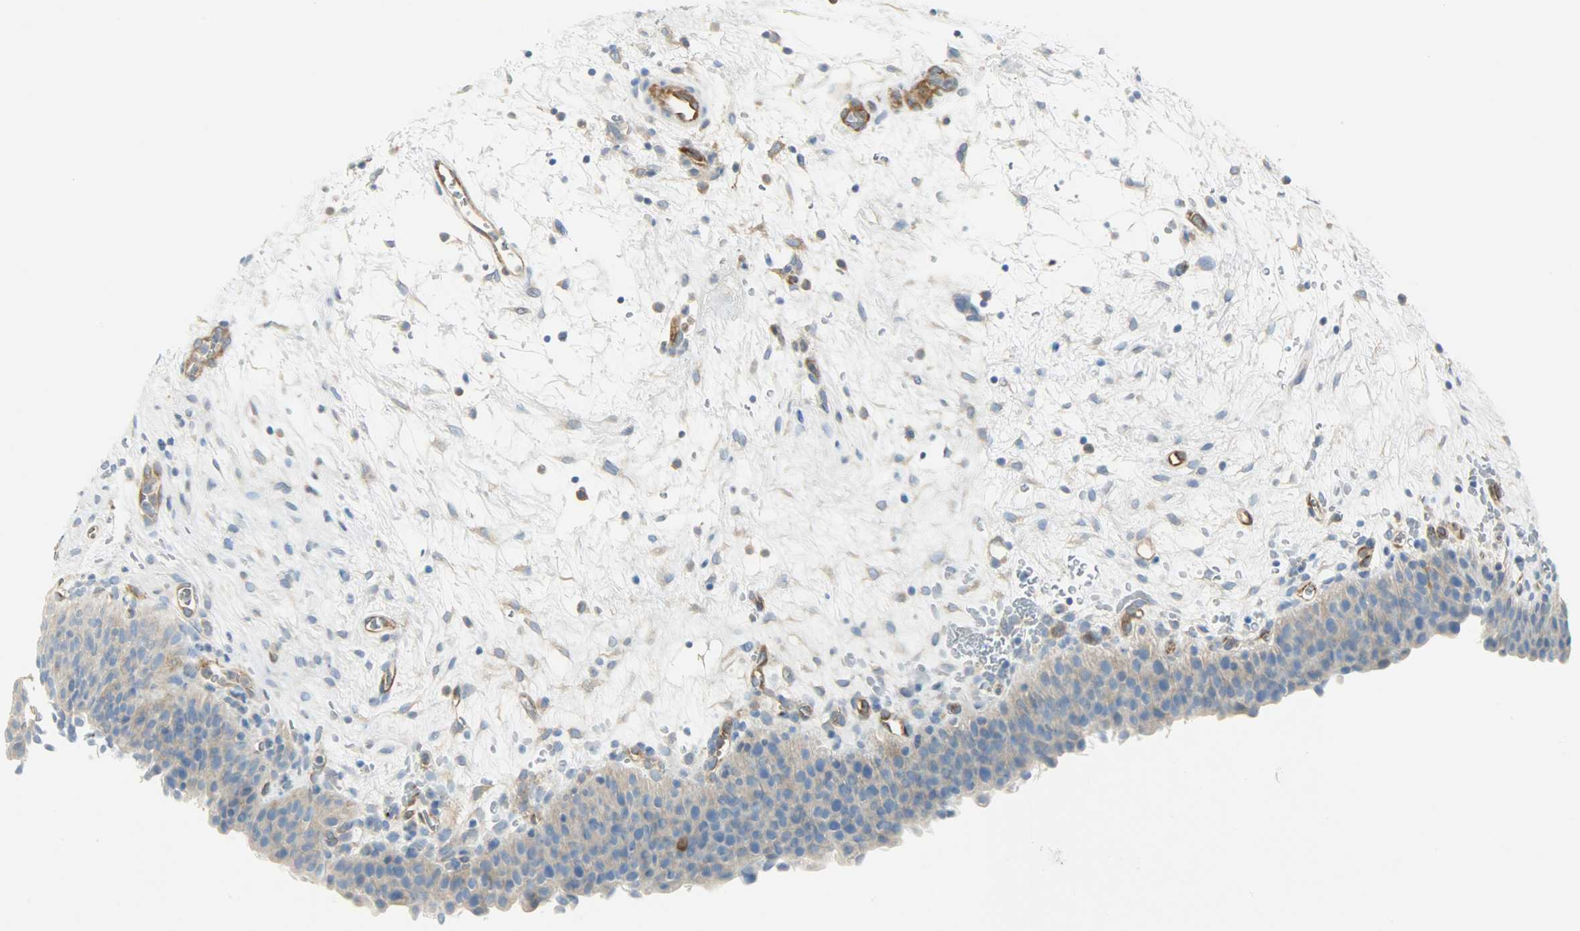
{"staining": {"intensity": "moderate", "quantity": ">75%", "location": "cytoplasmic/membranous"}, "tissue": "urinary bladder", "cell_type": "Urothelial cells", "image_type": "normal", "snomed": [{"axis": "morphology", "description": "Normal tissue, NOS"}, {"axis": "morphology", "description": "Dysplasia, NOS"}, {"axis": "topography", "description": "Urinary bladder"}], "caption": "About >75% of urothelial cells in unremarkable urinary bladder show moderate cytoplasmic/membranous protein positivity as visualized by brown immunohistochemical staining.", "gene": "WARS1", "patient": {"sex": "male", "age": 35}}